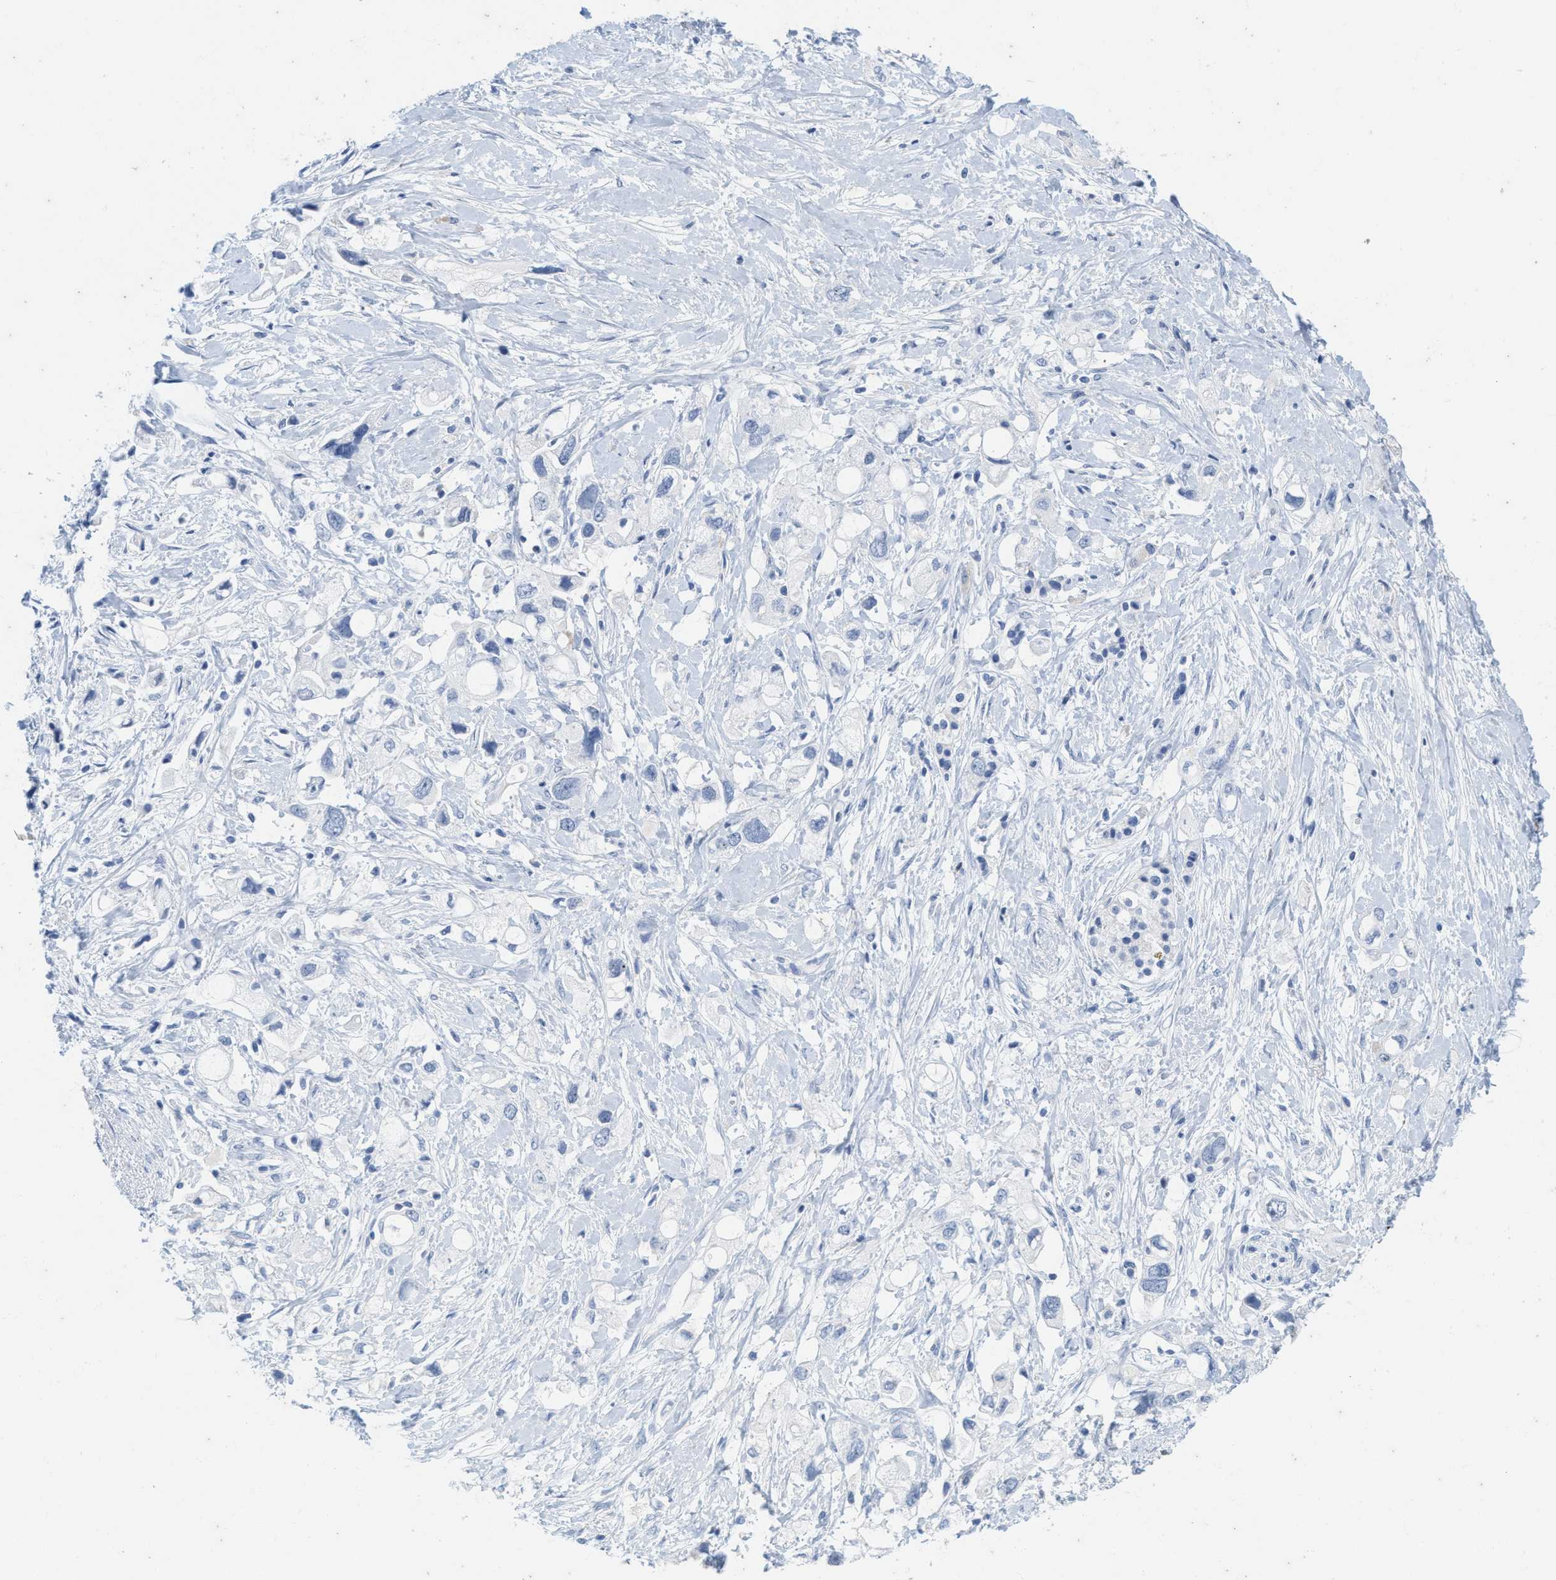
{"staining": {"intensity": "negative", "quantity": "none", "location": "none"}, "tissue": "pancreatic cancer", "cell_type": "Tumor cells", "image_type": "cancer", "snomed": [{"axis": "morphology", "description": "Adenocarcinoma, NOS"}, {"axis": "topography", "description": "Pancreas"}], "caption": "An immunohistochemistry image of pancreatic adenocarcinoma is shown. There is no staining in tumor cells of pancreatic adenocarcinoma. (Brightfield microscopy of DAB IHC at high magnification).", "gene": "ABCB11", "patient": {"sex": "female", "age": 56}}